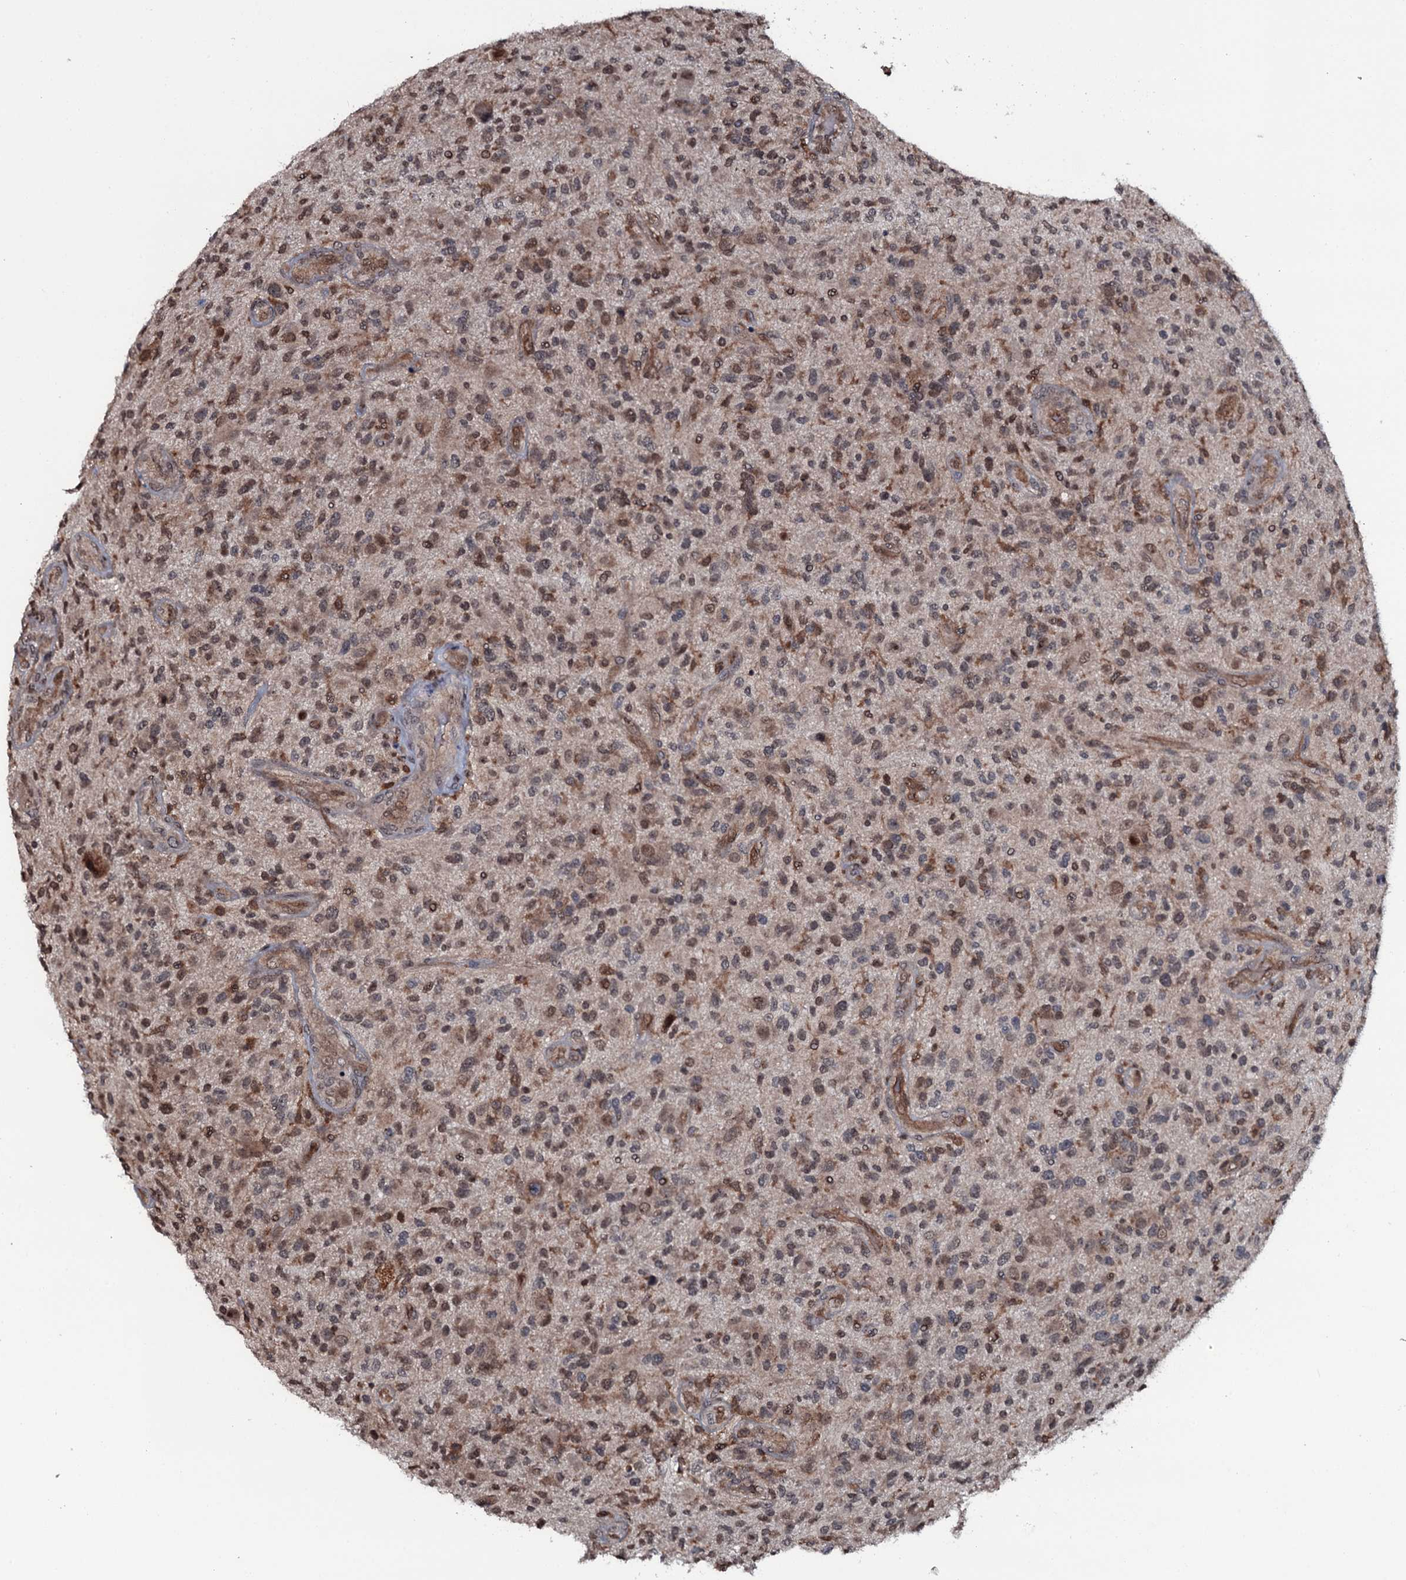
{"staining": {"intensity": "weak", "quantity": "25%-75%", "location": "nuclear"}, "tissue": "glioma", "cell_type": "Tumor cells", "image_type": "cancer", "snomed": [{"axis": "morphology", "description": "Glioma, malignant, High grade"}, {"axis": "topography", "description": "Brain"}], "caption": "Immunohistochemical staining of human malignant high-grade glioma shows weak nuclear protein expression in approximately 25%-75% of tumor cells.", "gene": "HDDC3", "patient": {"sex": "male", "age": 47}}